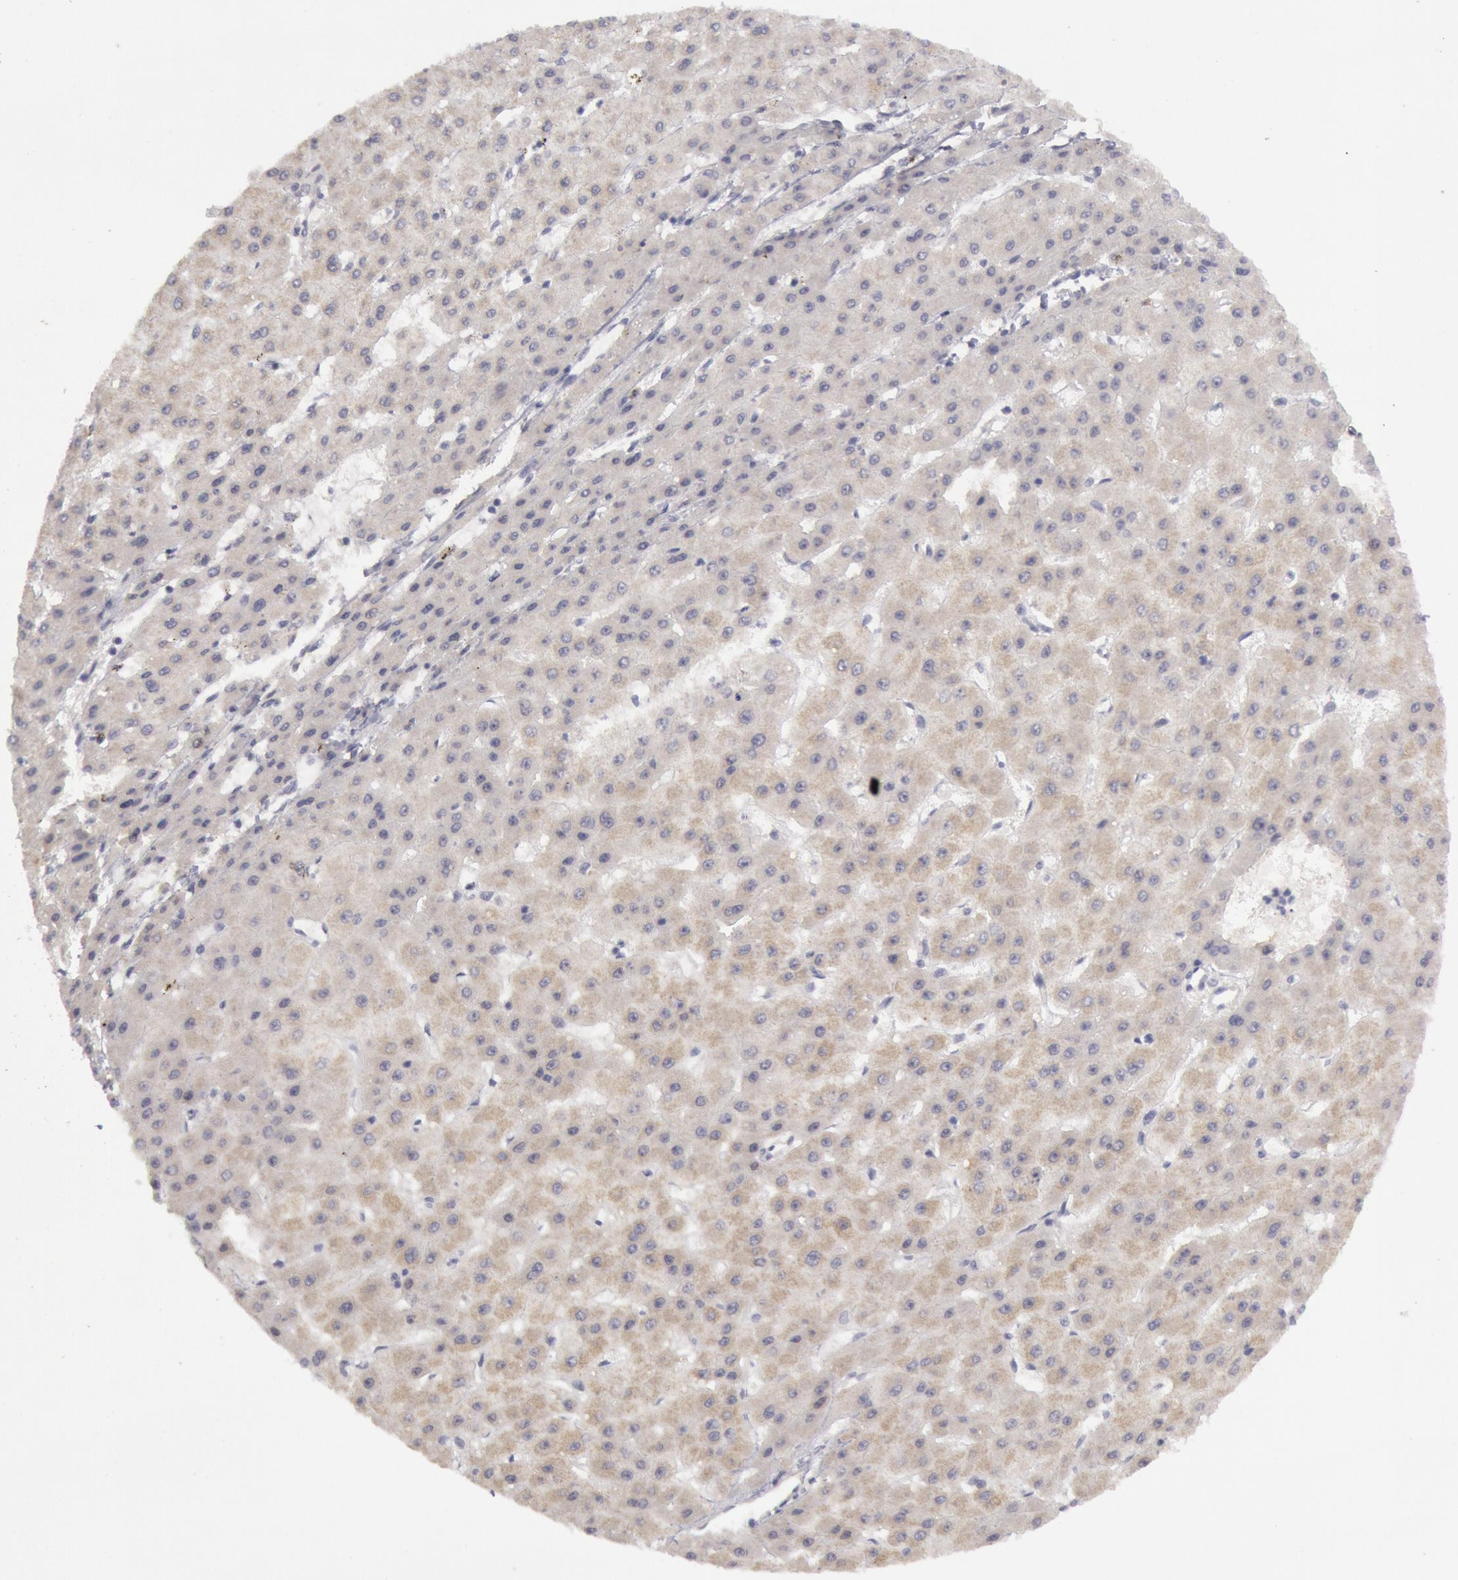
{"staining": {"intensity": "negative", "quantity": "none", "location": "none"}, "tissue": "liver cancer", "cell_type": "Tumor cells", "image_type": "cancer", "snomed": [{"axis": "morphology", "description": "Carcinoma, Hepatocellular, NOS"}, {"axis": "topography", "description": "Liver"}], "caption": "Liver hepatocellular carcinoma was stained to show a protein in brown. There is no significant expression in tumor cells.", "gene": "JOSD1", "patient": {"sex": "female", "age": 52}}